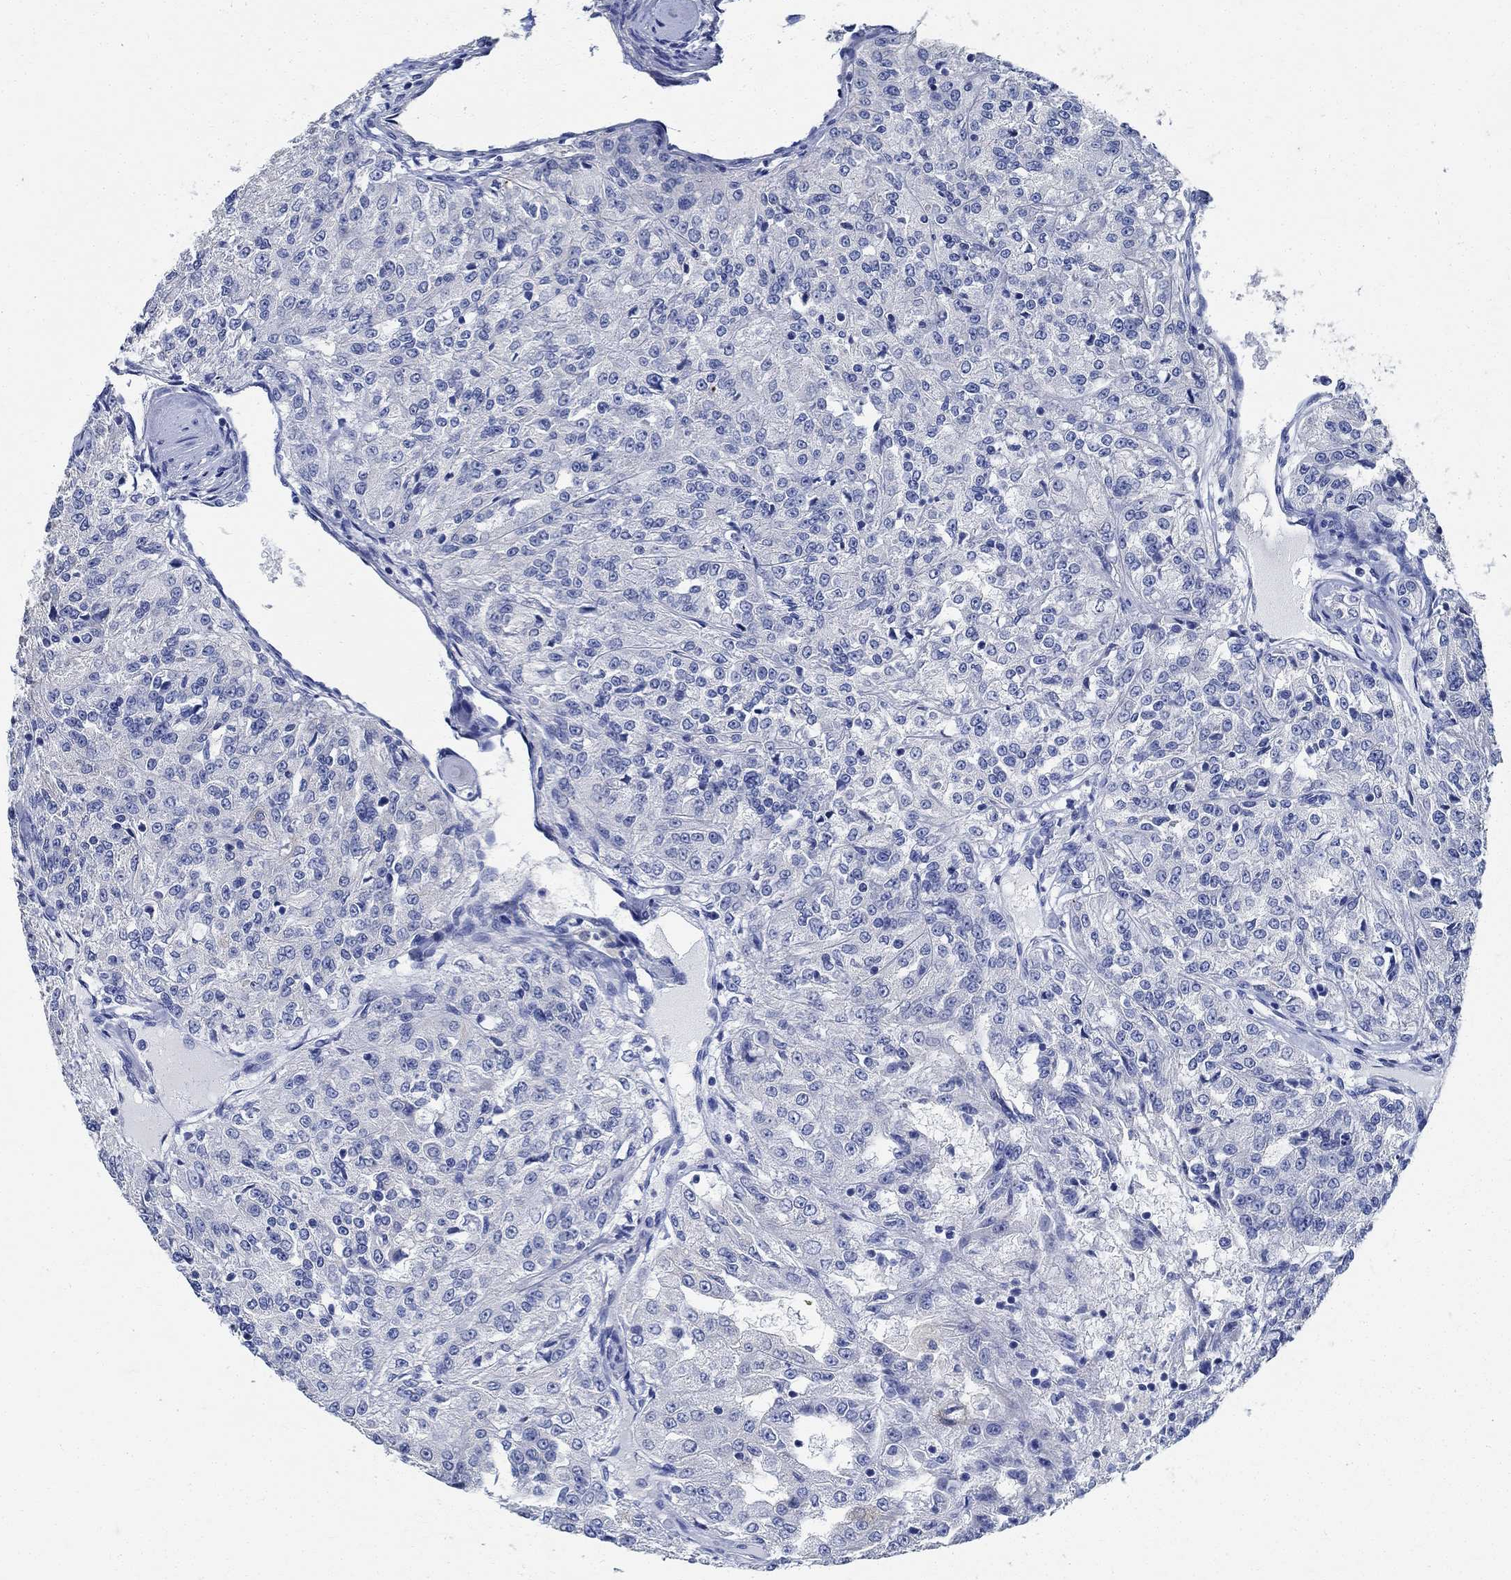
{"staining": {"intensity": "negative", "quantity": "none", "location": "none"}, "tissue": "renal cancer", "cell_type": "Tumor cells", "image_type": "cancer", "snomed": [{"axis": "morphology", "description": "Adenocarcinoma, NOS"}, {"axis": "topography", "description": "Kidney"}], "caption": "The histopathology image exhibits no staining of tumor cells in renal cancer (adenocarcinoma).", "gene": "PRX", "patient": {"sex": "female", "age": 63}}